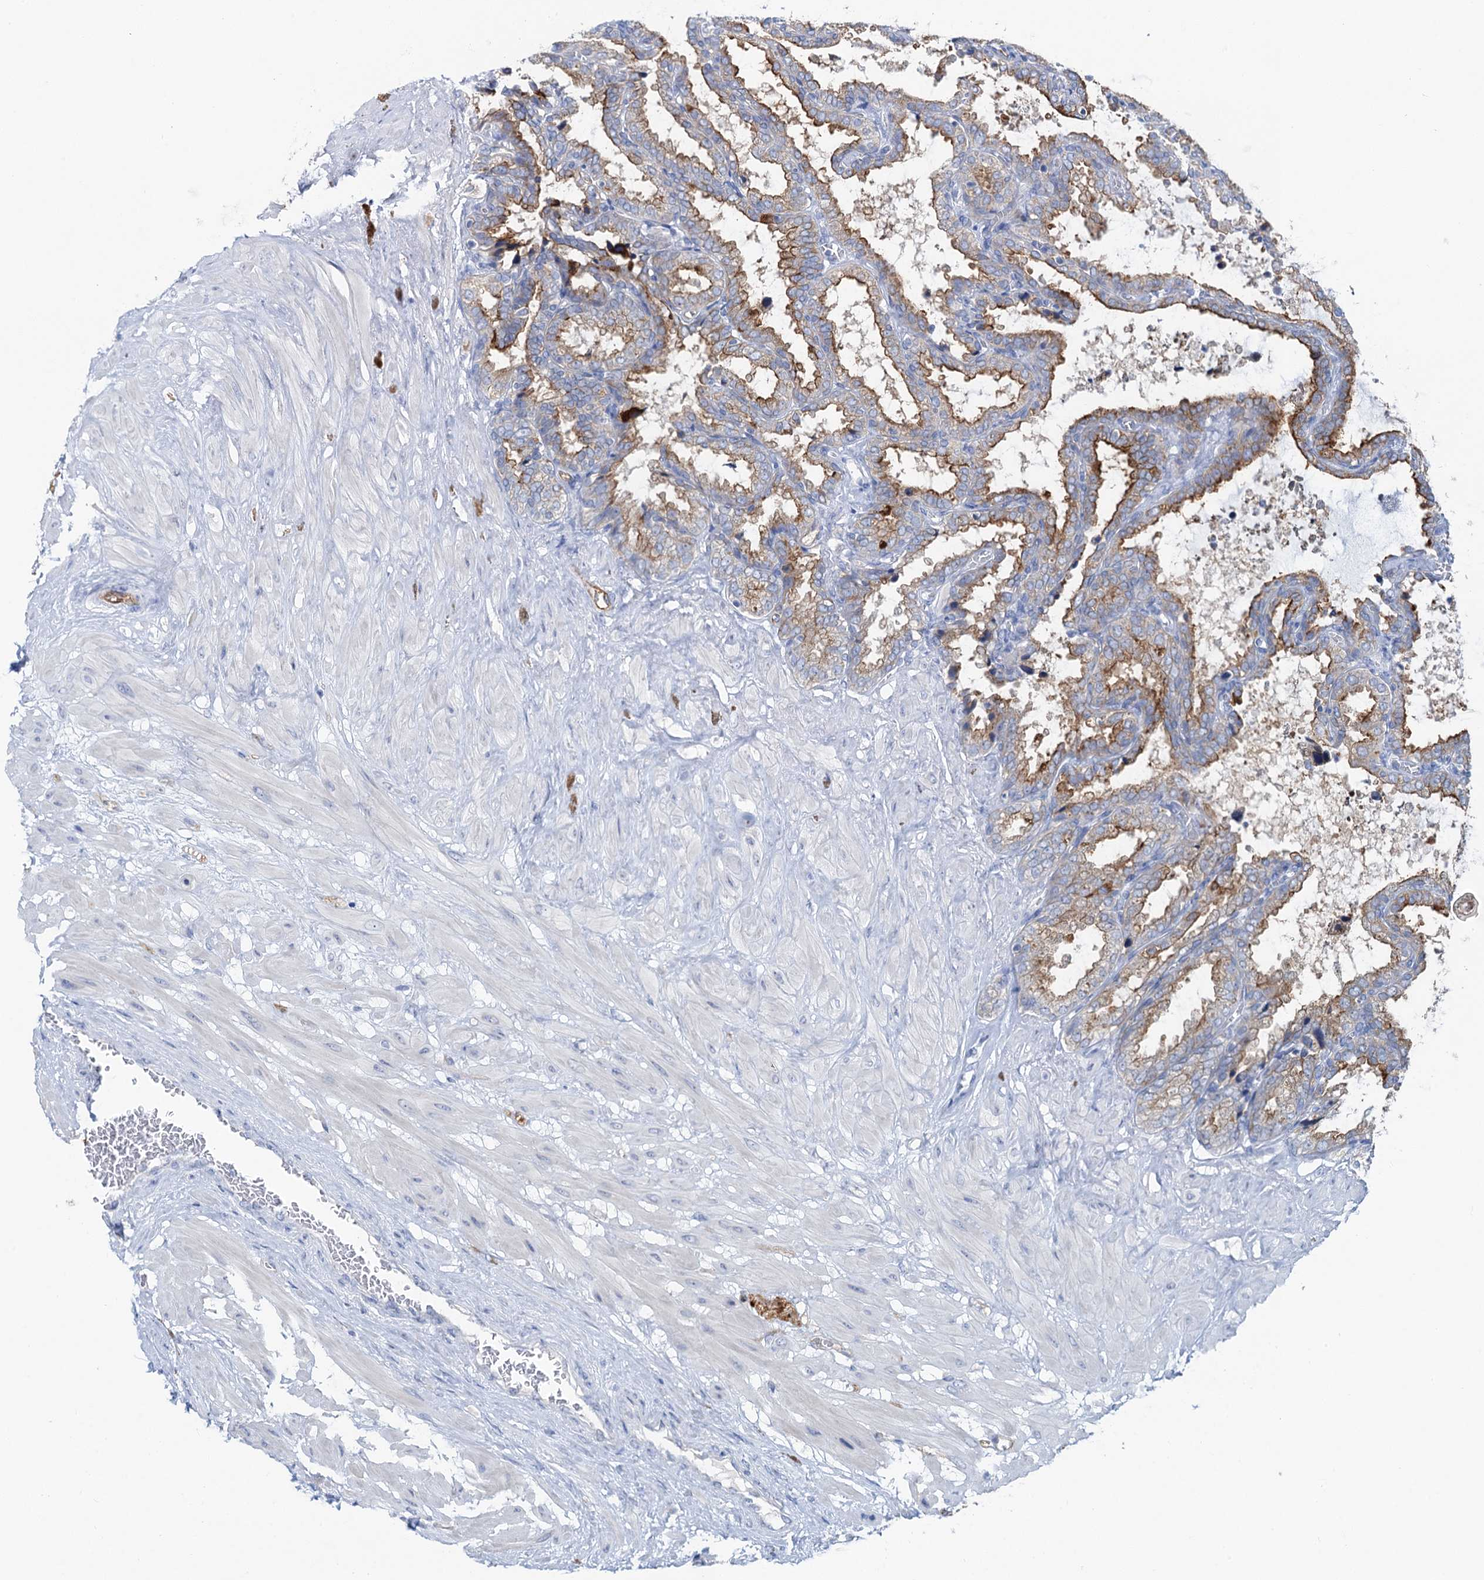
{"staining": {"intensity": "moderate", "quantity": "25%-75%", "location": "cytoplasmic/membranous"}, "tissue": "seminal vesicle", "cell_type": "Glandular cells", "image_type": "normal", "snomed": [{"axis": "morphology", "description": "Normal tissue, NOS"}, {"axis": "topography", "description": "Seminal veicle"}], "caption": "The immunohistochemical stain shows moderate cytoplasmic/membranous positivity in glandular cells of unremarkable seminal vesicle. Ihc stains the protein of interest in brown and the nuclei are stained blue.", "gene": "PLLP", "patient": {"sex": "male", "age": 46}}